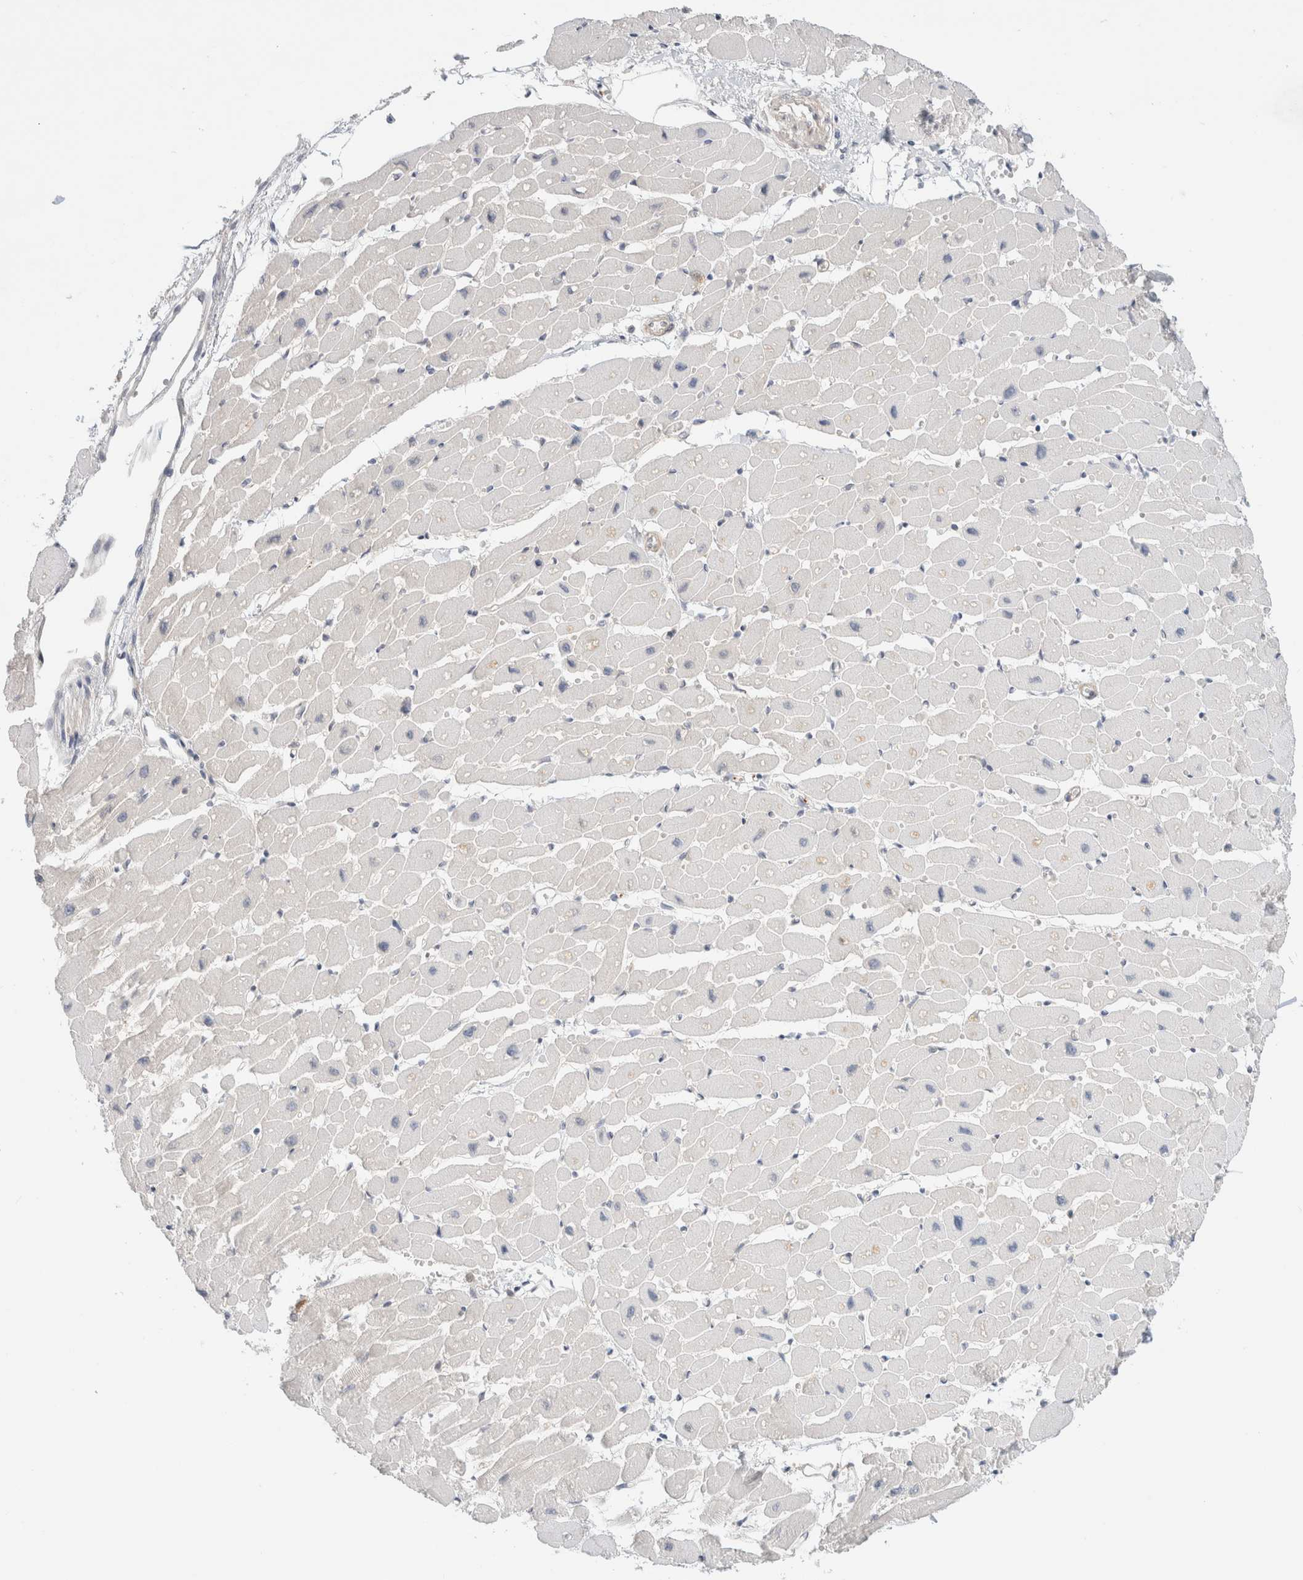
{"staining": {"intensity": "negative", "quantity": "none", "location": "none"}, "tissue": "heart muscle", "cell_type": "Cardiomyocytes", "image_type": "normal", "snomed": [{"axis": "morphology", "description": "Normal tissue, NOS"}, {"axis": "topography", "description": "Heart"}], "caption": "DAB immunohistochemical staining of benign human heart muscle reveals no significant positivity in cardiomyocytes. (DAB (3,3'-diaminobenzidine) immunohistochemistry (IHC), high magnification).", "gene": "MARK3", "patient": {"sex": "female", "age": 54}}